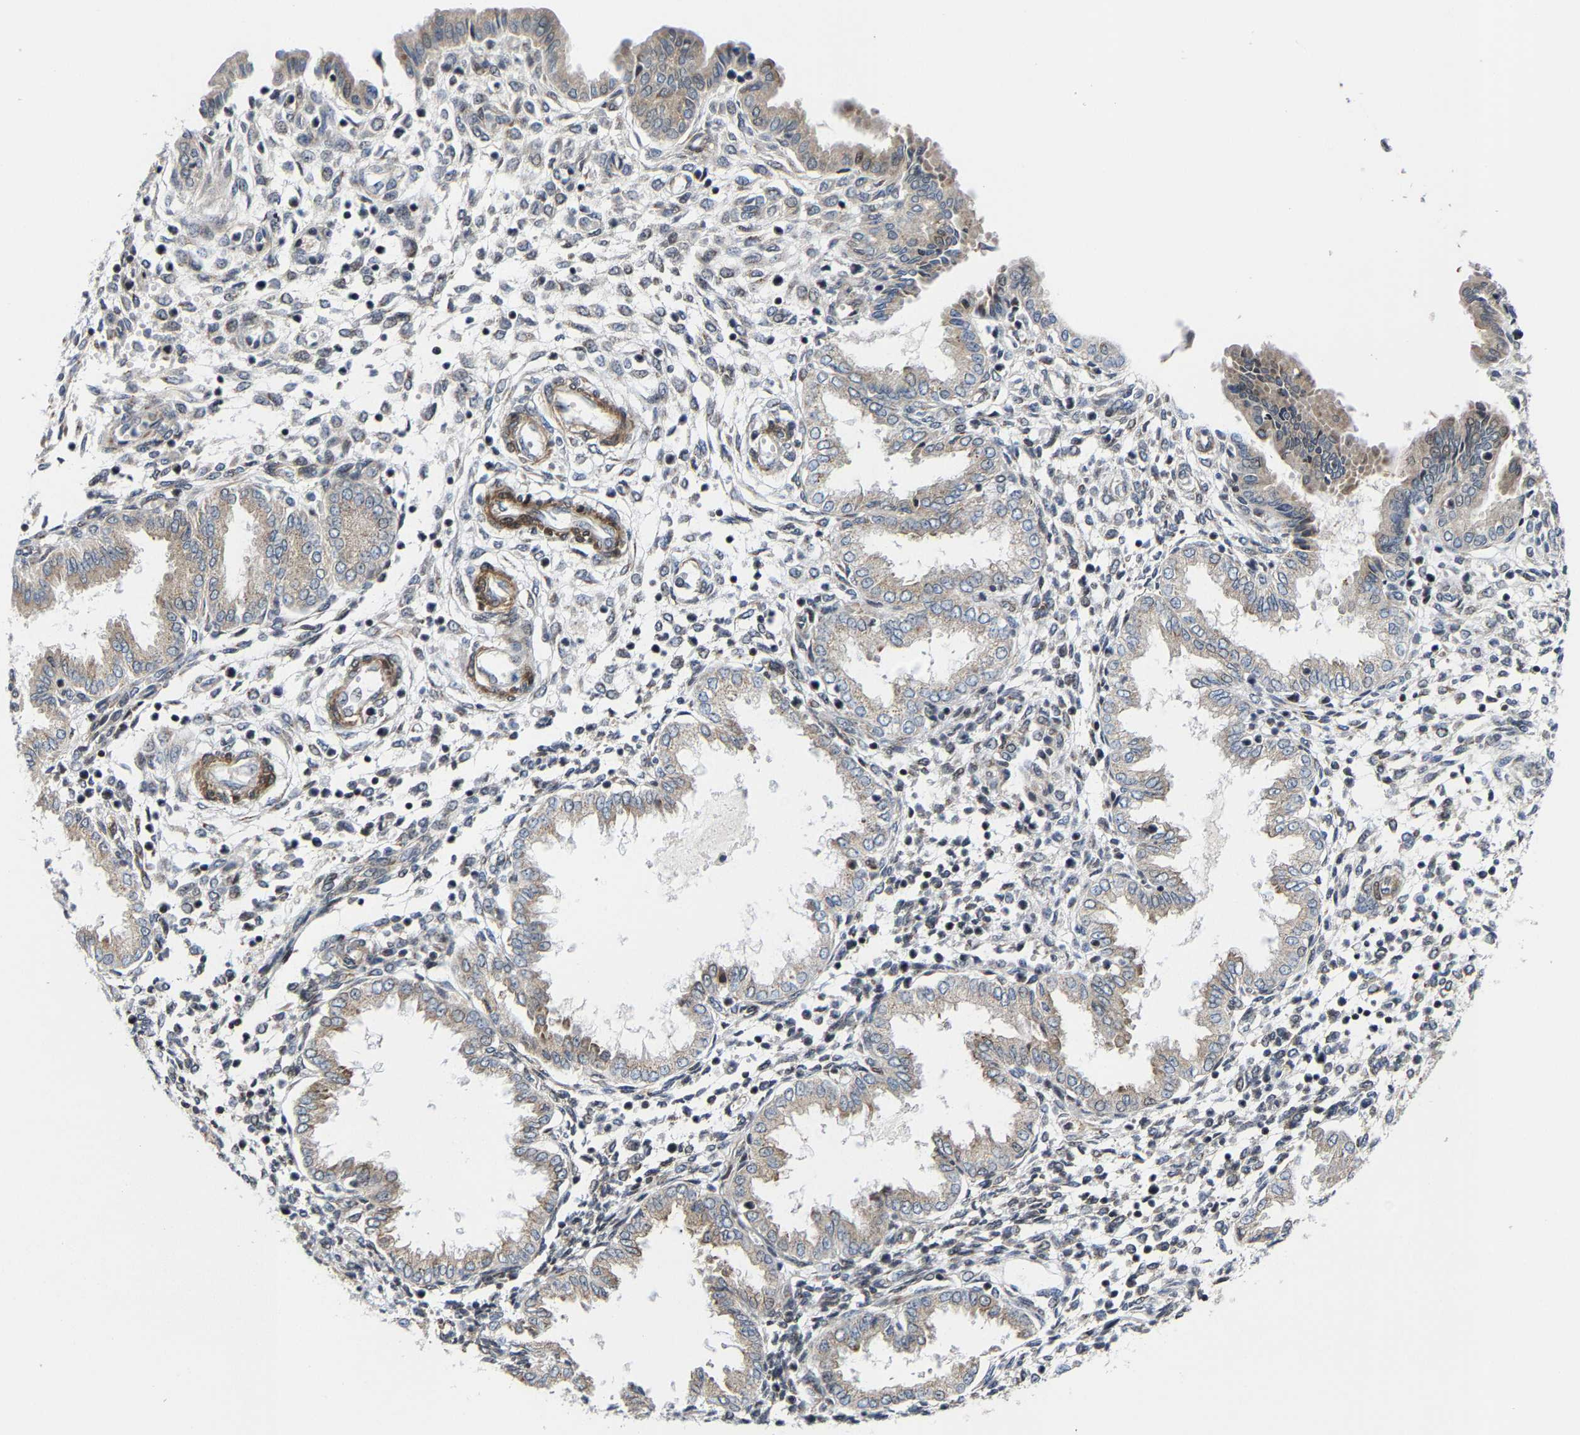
{"staining": {"intensity": "negative", "quantity": "none", "location": "none"}, "tissue": "endometrium", "cell_type": "Cells in endometrial stroma", "image_type": "normal", "snomed": [{"axis": "morphology", "description": "Normal tissue, NOS"}, {"axis": "topography", "description": "Endometrium"}], "caption": "High power microscopy image of an IHC photomicrograph of normal endometrium, revealing no significant positivity in cells in endometrial stroma.", "gene": "TGFB1I1", "patient": {"sex": "female", "age": 33}}